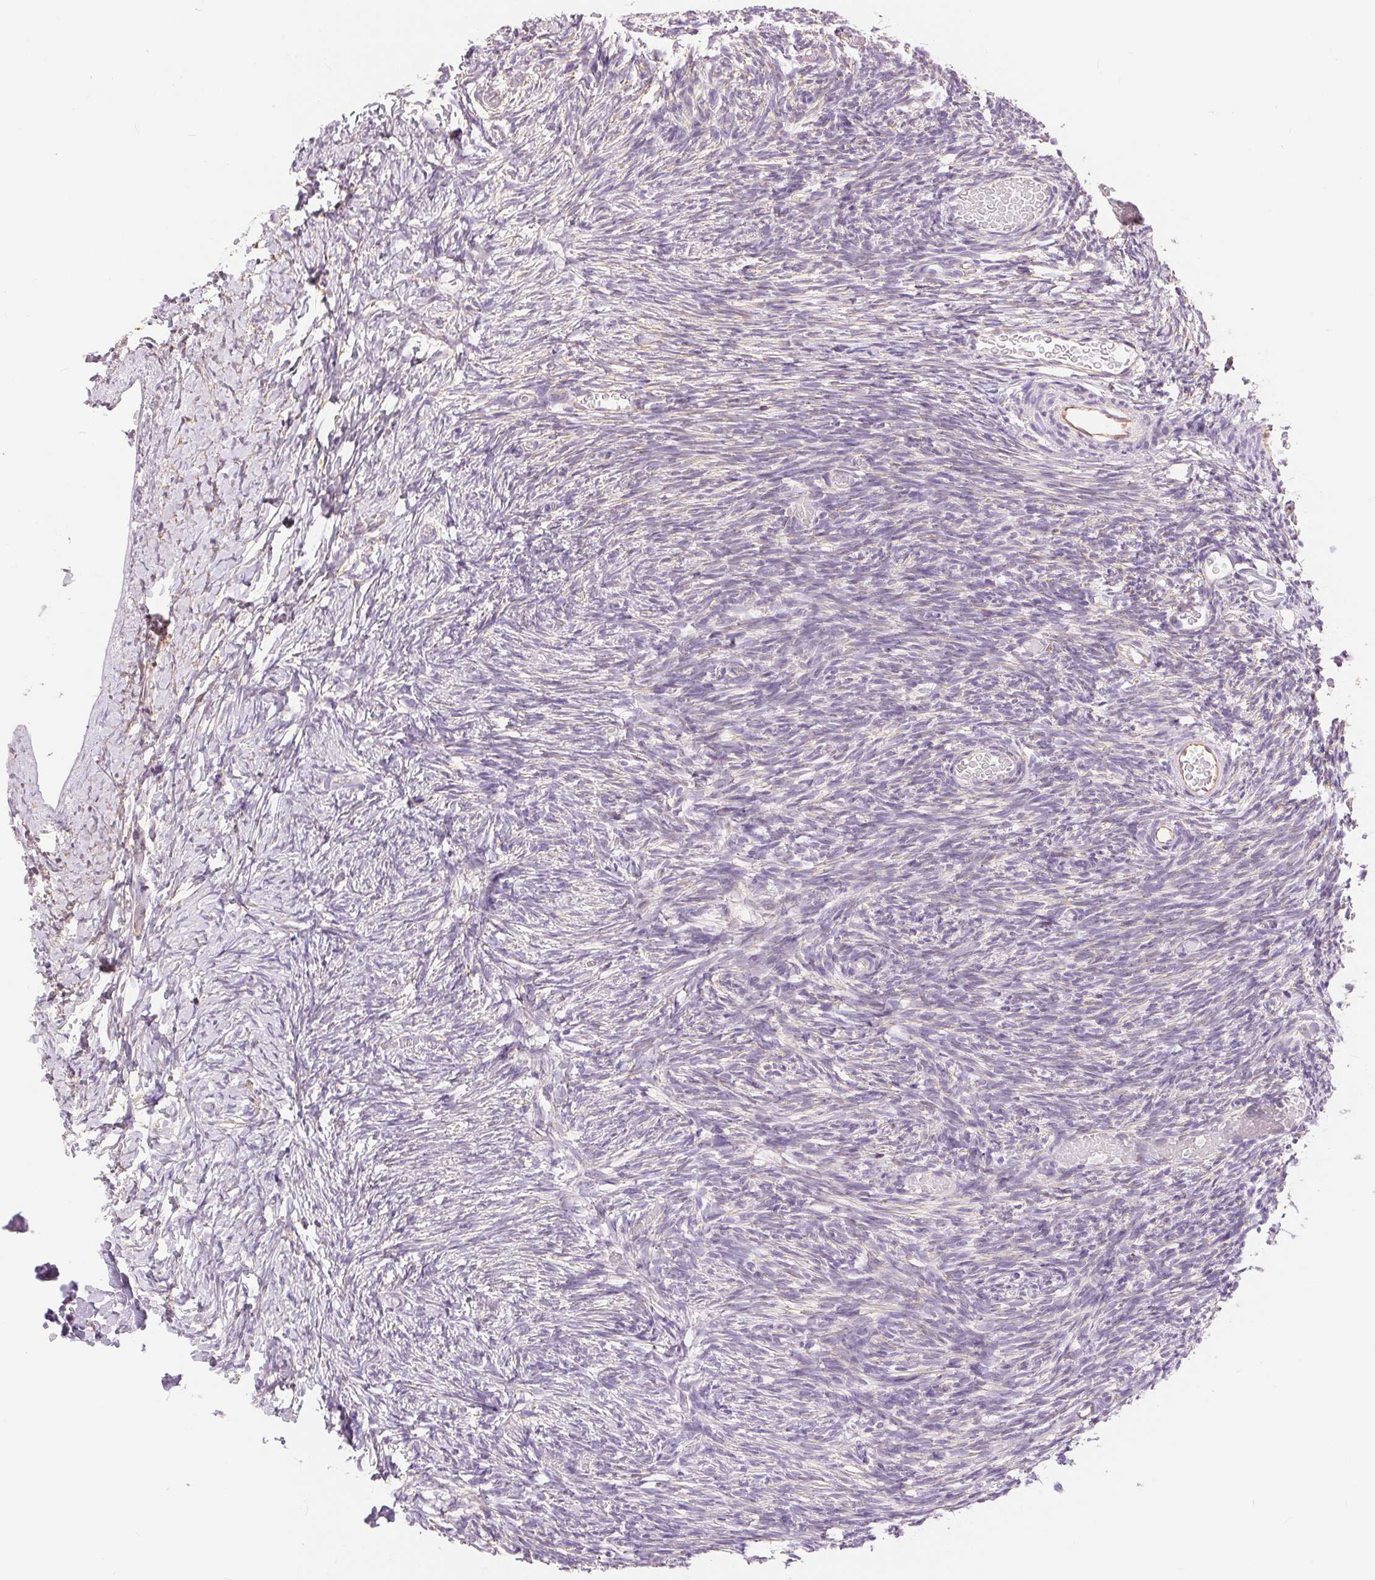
{"staining": {"intensity": "negative", "quantity": "none", "location": "none"}, "tissue": "ovary", "cell_type": "Ovarian stroma cells", "image_type": "normal", "snomed": [{"axis": "morphology", "description": "Normal tissue, NOS"}, {"axis": "topography", "description": "Ovary"}], "caption": "The photomicrograph shows no staining of ovarian stroma cells in unremarkable ovary. (Stains: DAB (3,3'-diaminobenzidine) immunohistochemistry (IHC) with hematoxylin counter stain, Microscopy: brightfield microscopy at high magnification).", "gene": "GFAP", "patient": {"sex": "female", "age": 39}}